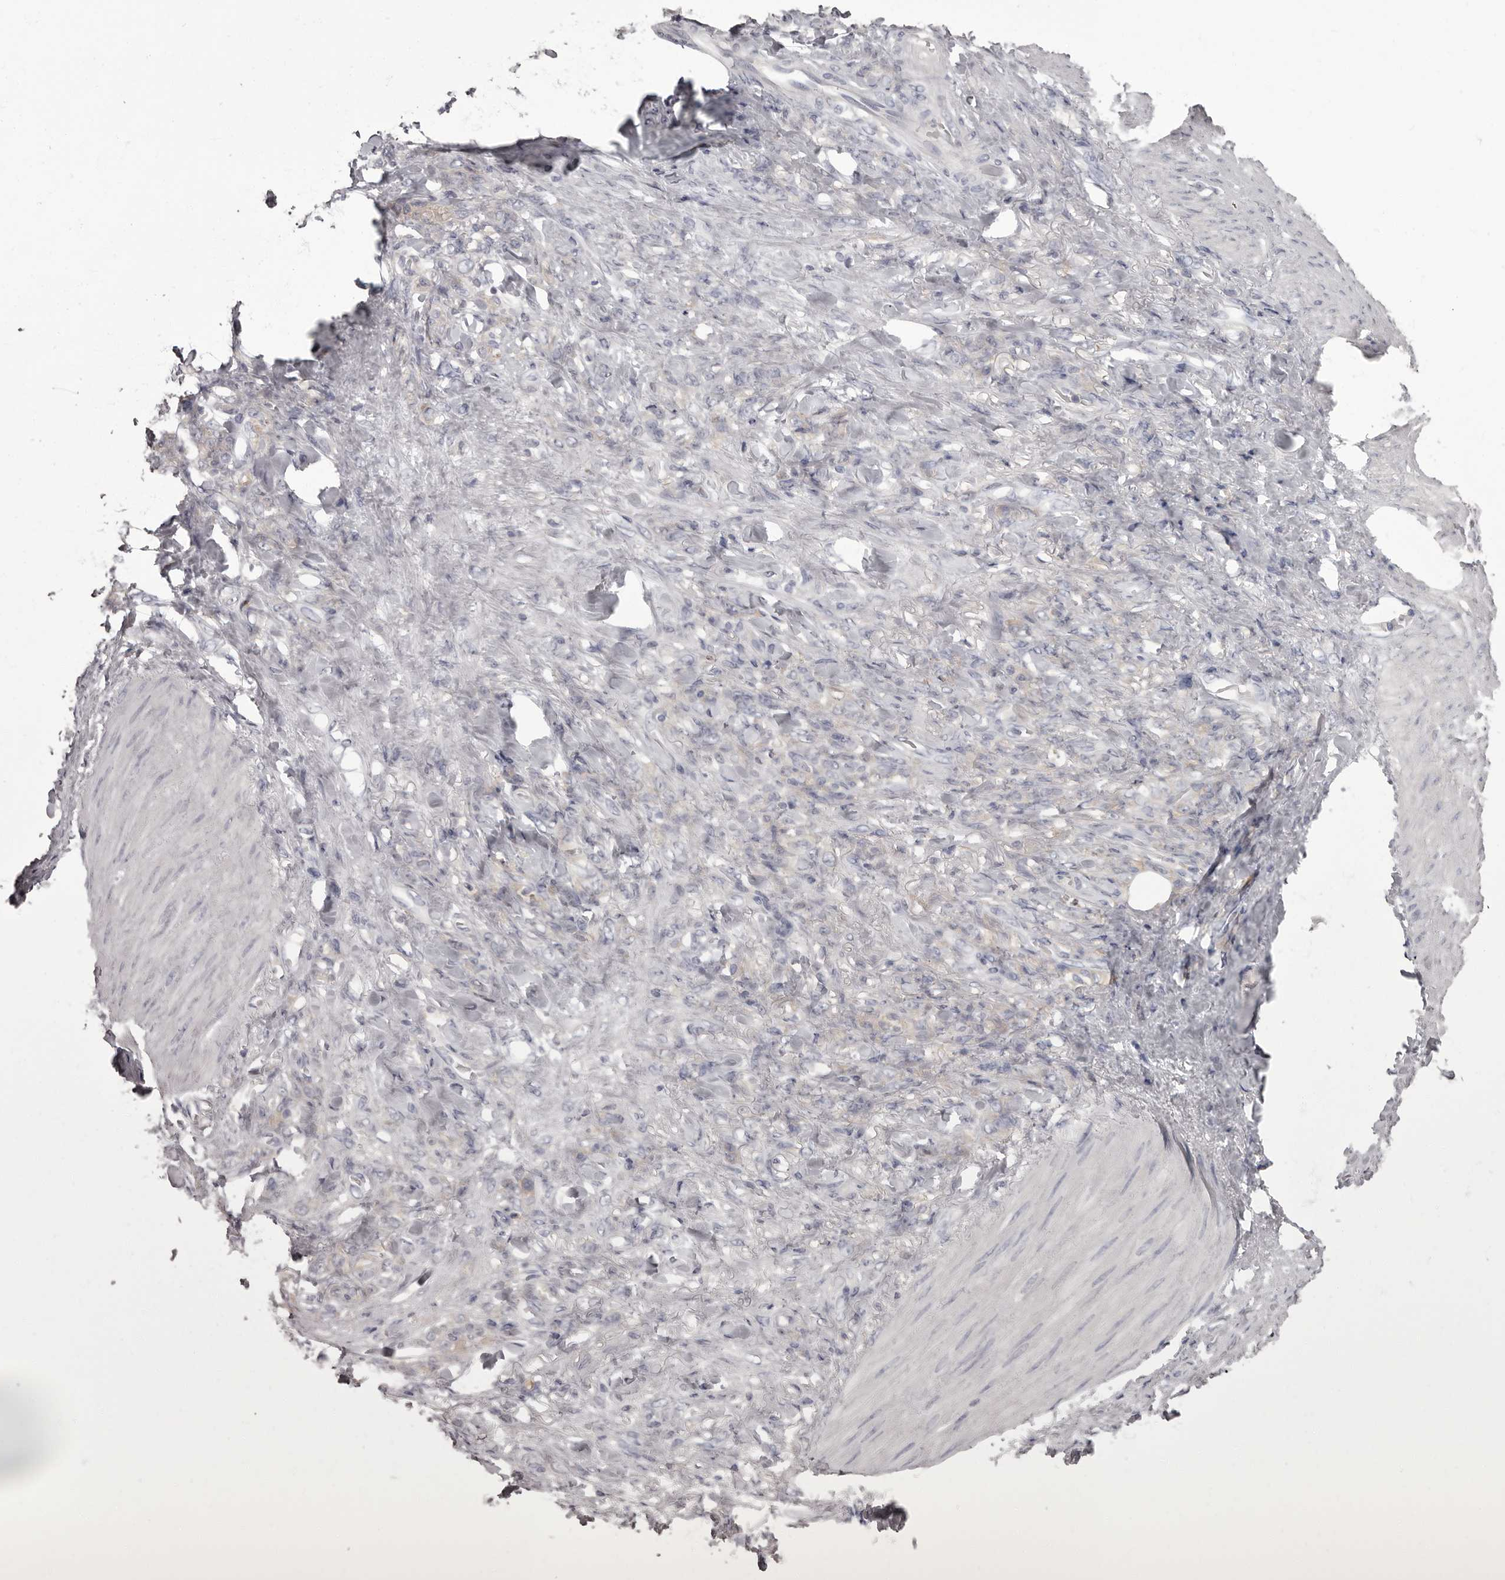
{"staining": {"intensity": "negative", "quantity": "none", "location": "none"}, "tissue": "stomach cancer", "cell_type": "Tumor cells", "image_type": "cancer", "snomed": [{"axis": "morphology", "description": "Normal tissue, NOS"}, {"axis": "morphology", "description": "Adenocarcinoma, NOS"}, {"axis": "topography", "description": "Stomach"}], "caption": "This is an immunohistochemistry (IHC) micrograph of stomach cancer (adenocarcinoma). There is no positivity in tumor cells.", "gene": "APEH", "patient": {"sex": "male", "age": 82}}